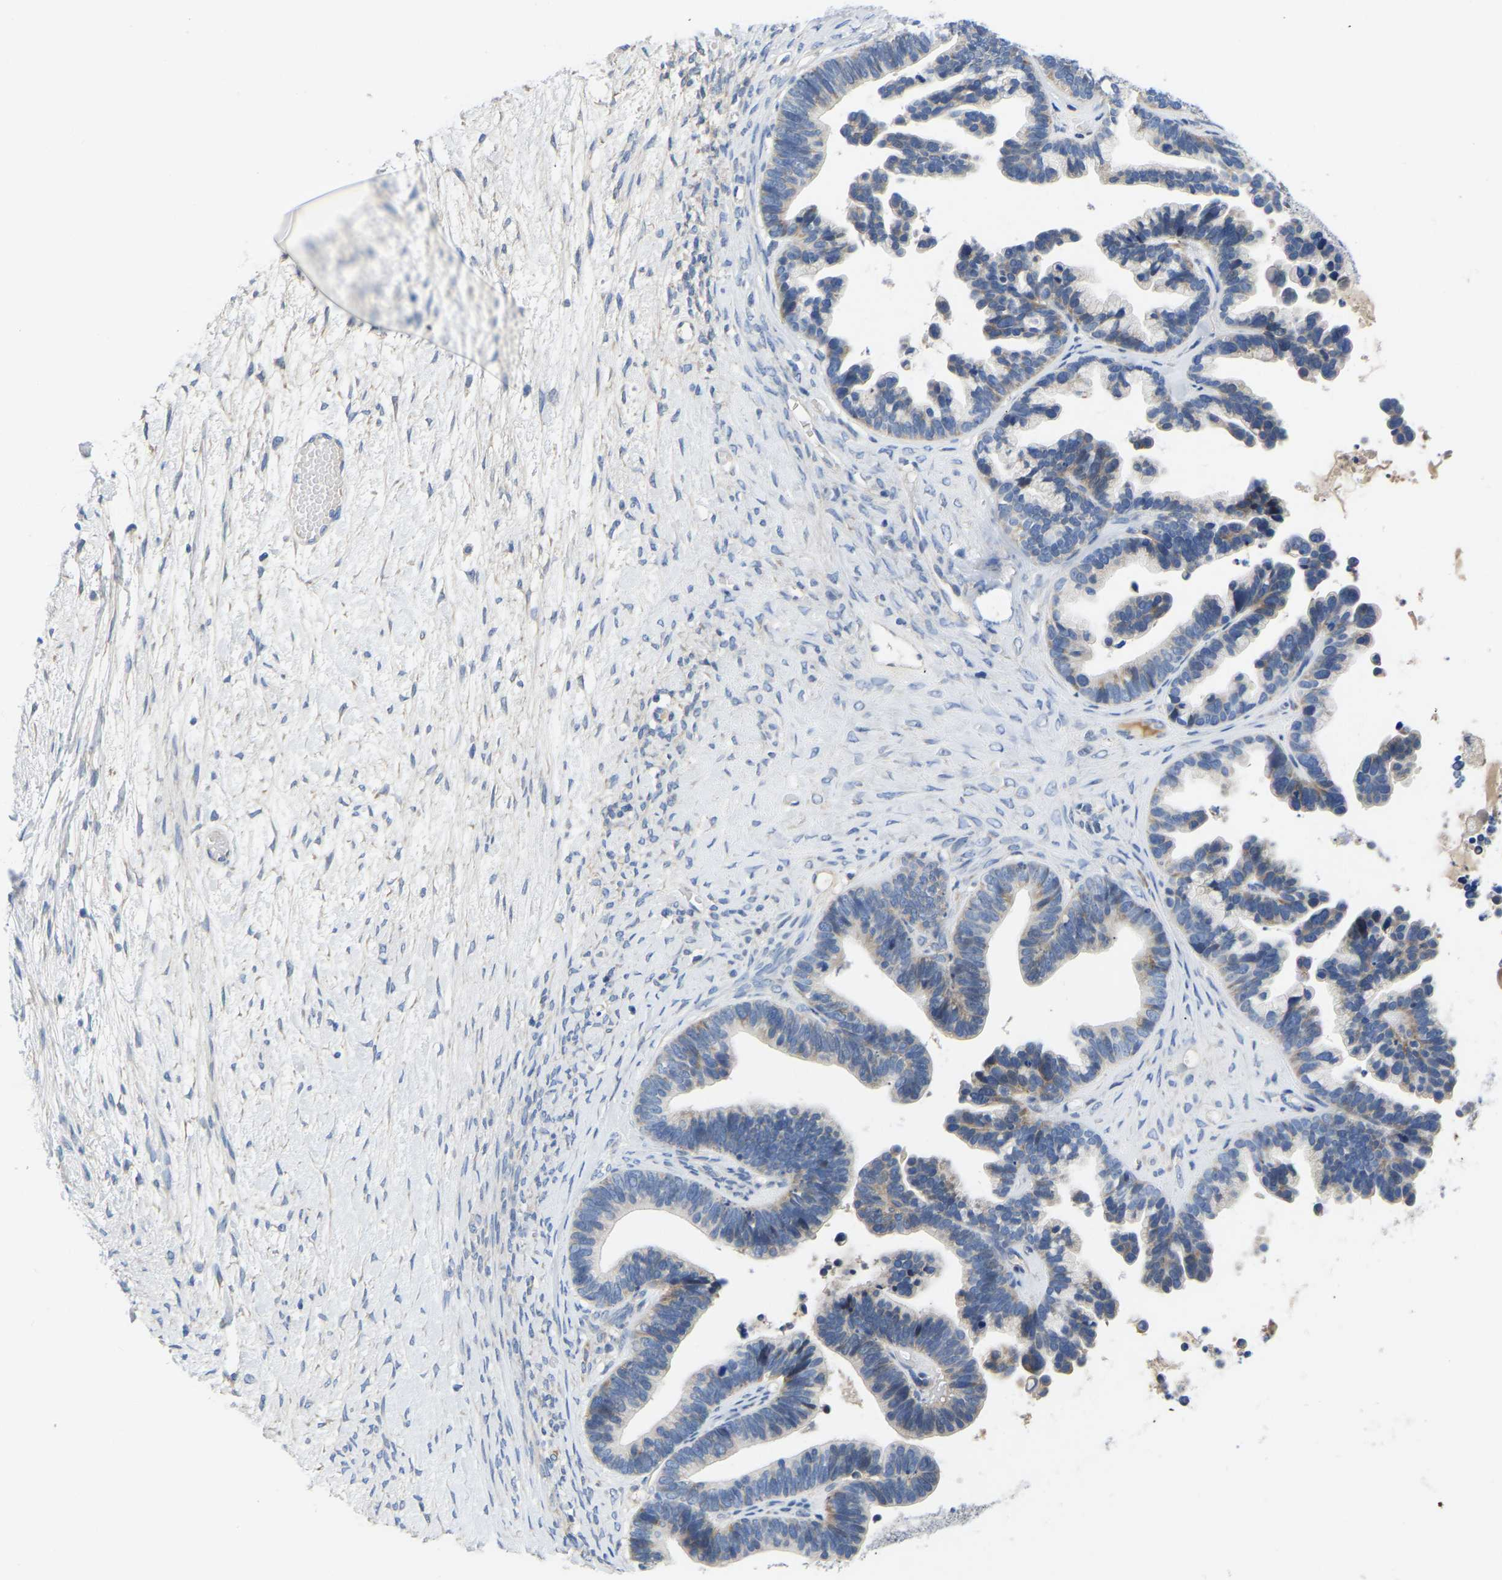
{"staining": {"intensity": "weak", "quantity": "<25%", "location": "cytoplasmic/membranous"}, "tissue": "ovarian cancer", "cell_type": "Tumor cells", "image_type": "cancer", "snomed": [{"axis": "morphology", "description": "Cystadenocarcinoma, serous, NOS"}, {"axis": "topography", "description": "Ovary"}], "caption": "Protein analysis of ovarian cancer (serous cystadenocarcinoma) demonstrates no significant staining in tumor cells. (Brightfield microscopy of DAB (3,3'-diaminobenzidine) immunohistochemistry at high magnification).", "gene": "ABCA10", "patient": {"sex": "female", "age": 56}}